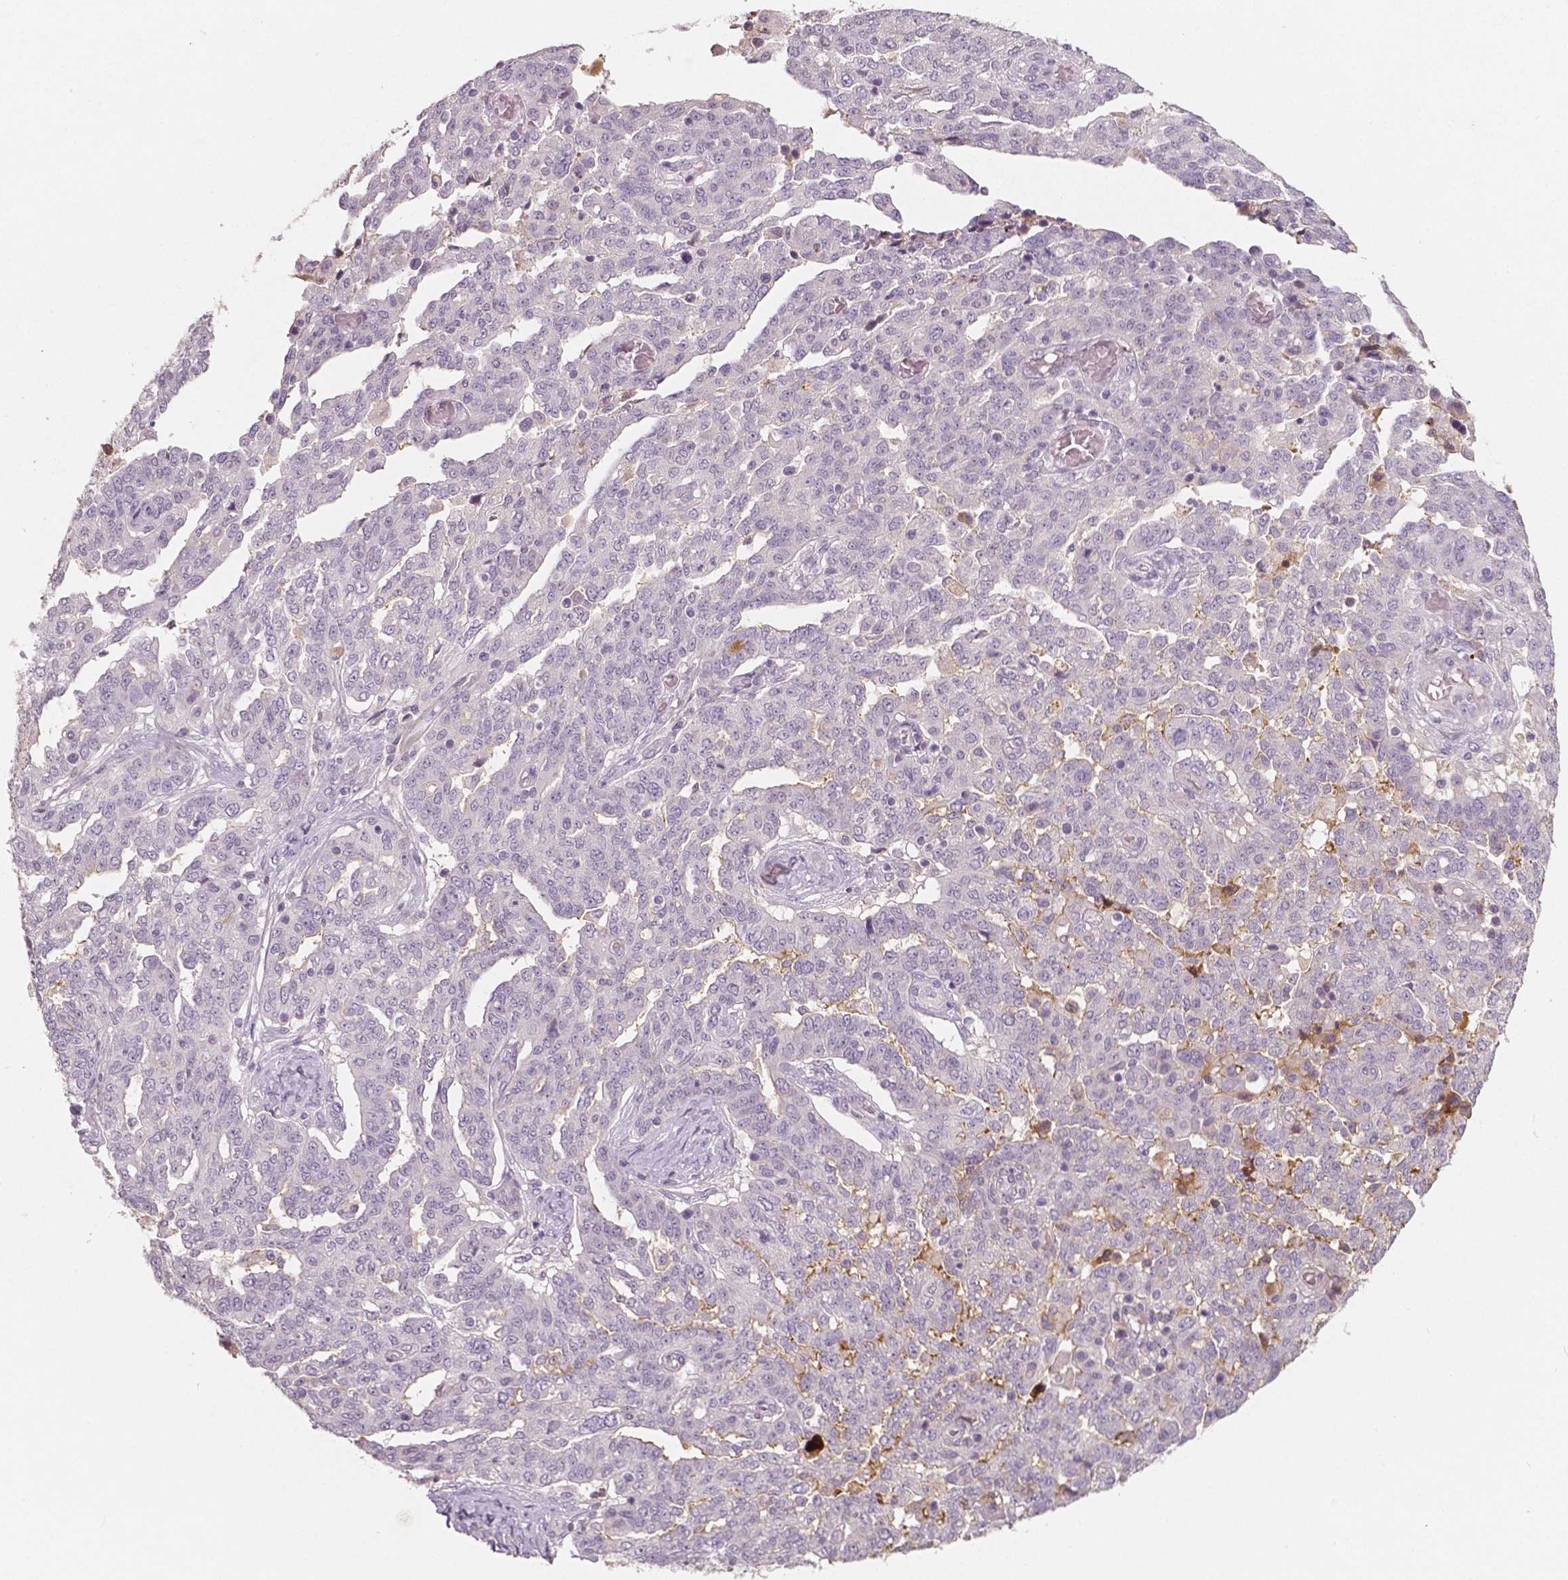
{"staining": {"intensity": "negative", "quantity": "none", "location": "none"}, "tissue": "ovarian cancer", "cell_type": "Tumor cells", "image_type": "cancer", "snomed": [{"axis": "morphology", "description": "Cystadenocarcinoma, serous, NOS"}, {"axis": "topography", "description": "Ovary"}], "caption": "There is no significant staining in tumor cells of ovarian cancer.", "gene": "APOA4", "patient": {"sex": "female", "age": 67}}